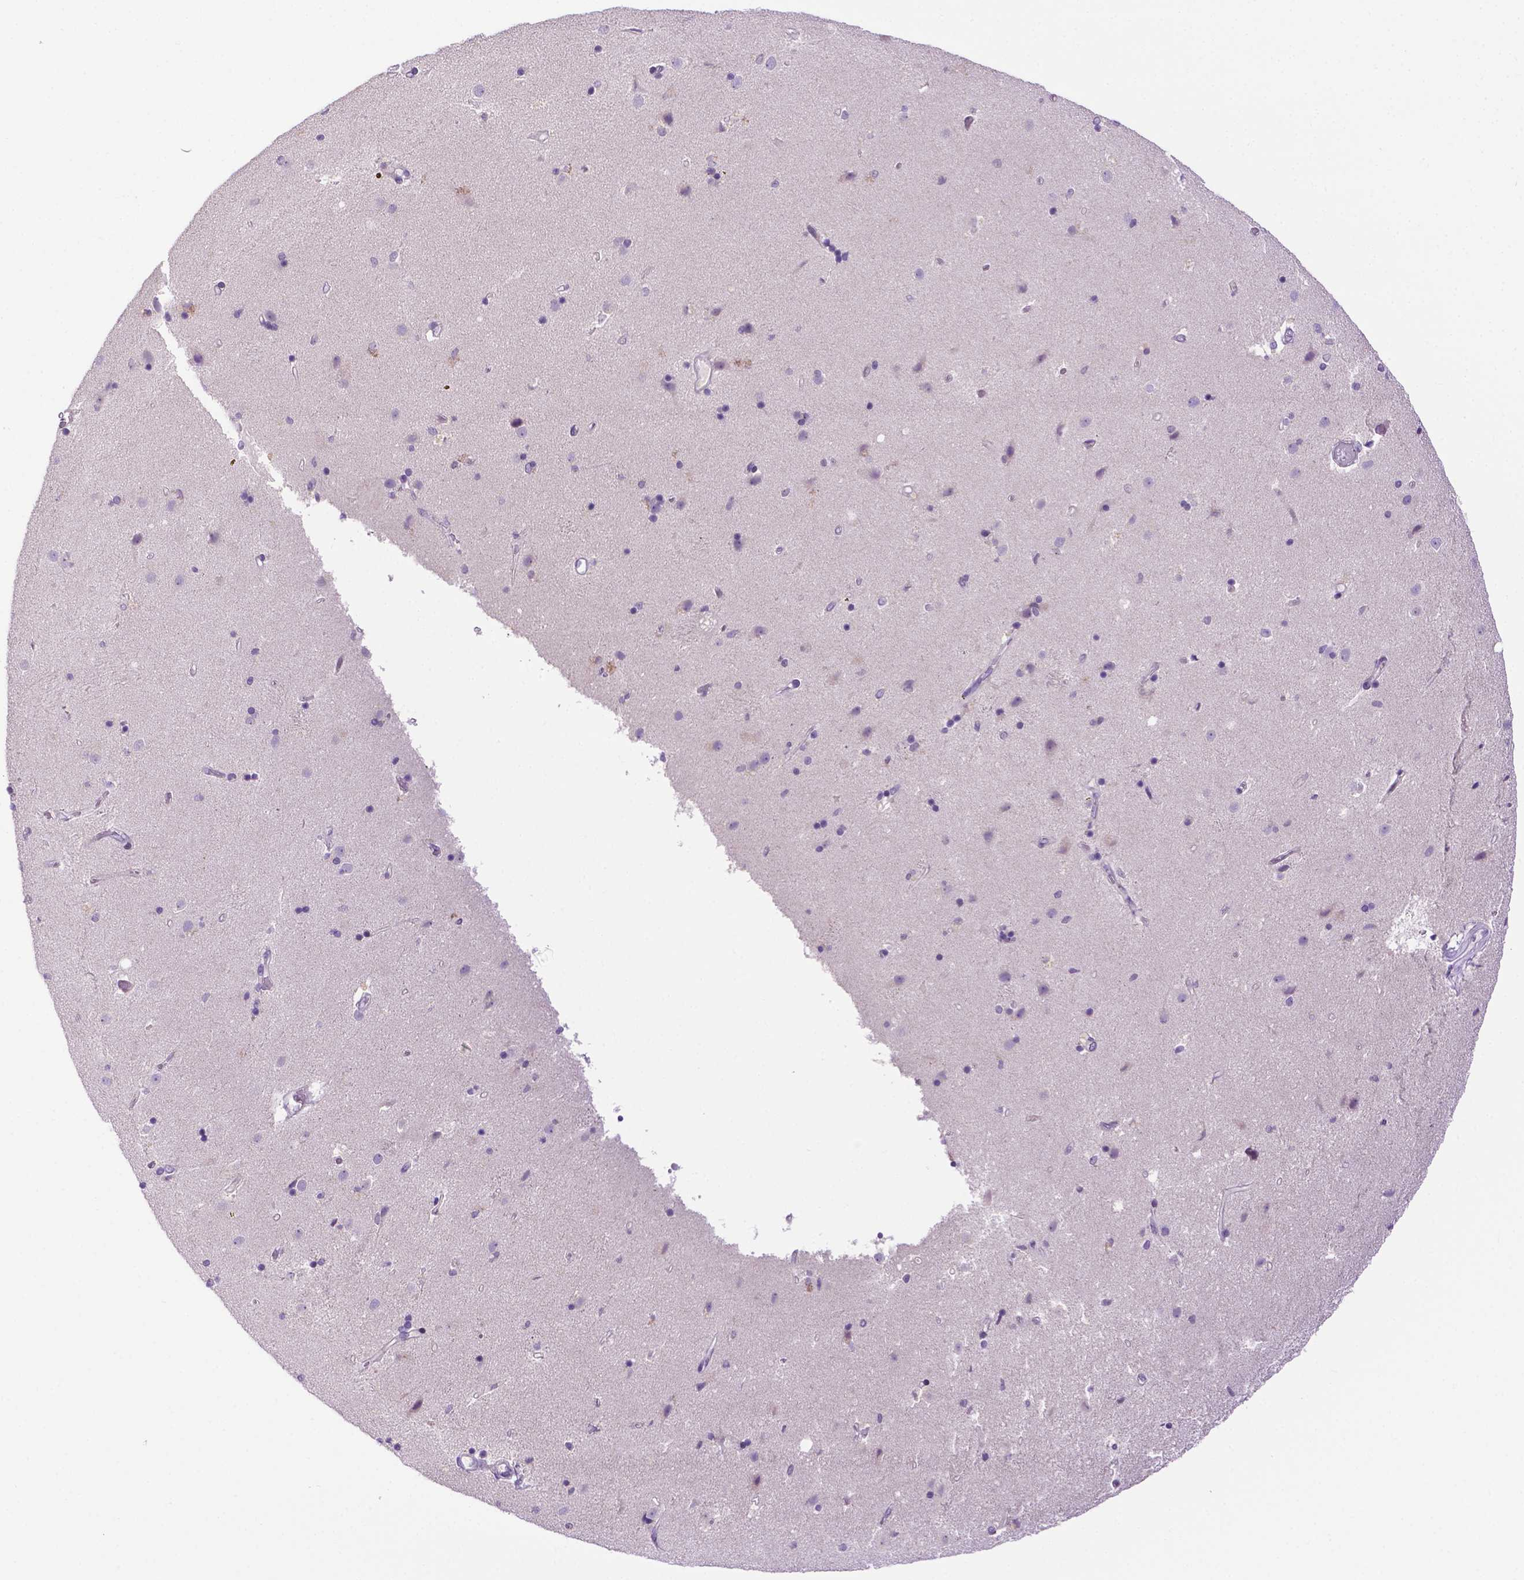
{"staining": {"intensity": "negative", "quantity": "none", "location": "none"}, "tissue": "caudate", "cell_type": "Glial cells", "image_type": "normal", "snomed": [{"axis": "morphology", "description": "Normal tissue, NOS"}, {"axis": "topography", "description": "Lateral ventricle wall"}], "caption": "Caudate was stained to show a protein in brown. There is no significant positivity in glial cells. Nuclei are stained in blue.", "gene": "MMP27", "patient": {"sex": "female", "age": 71}}